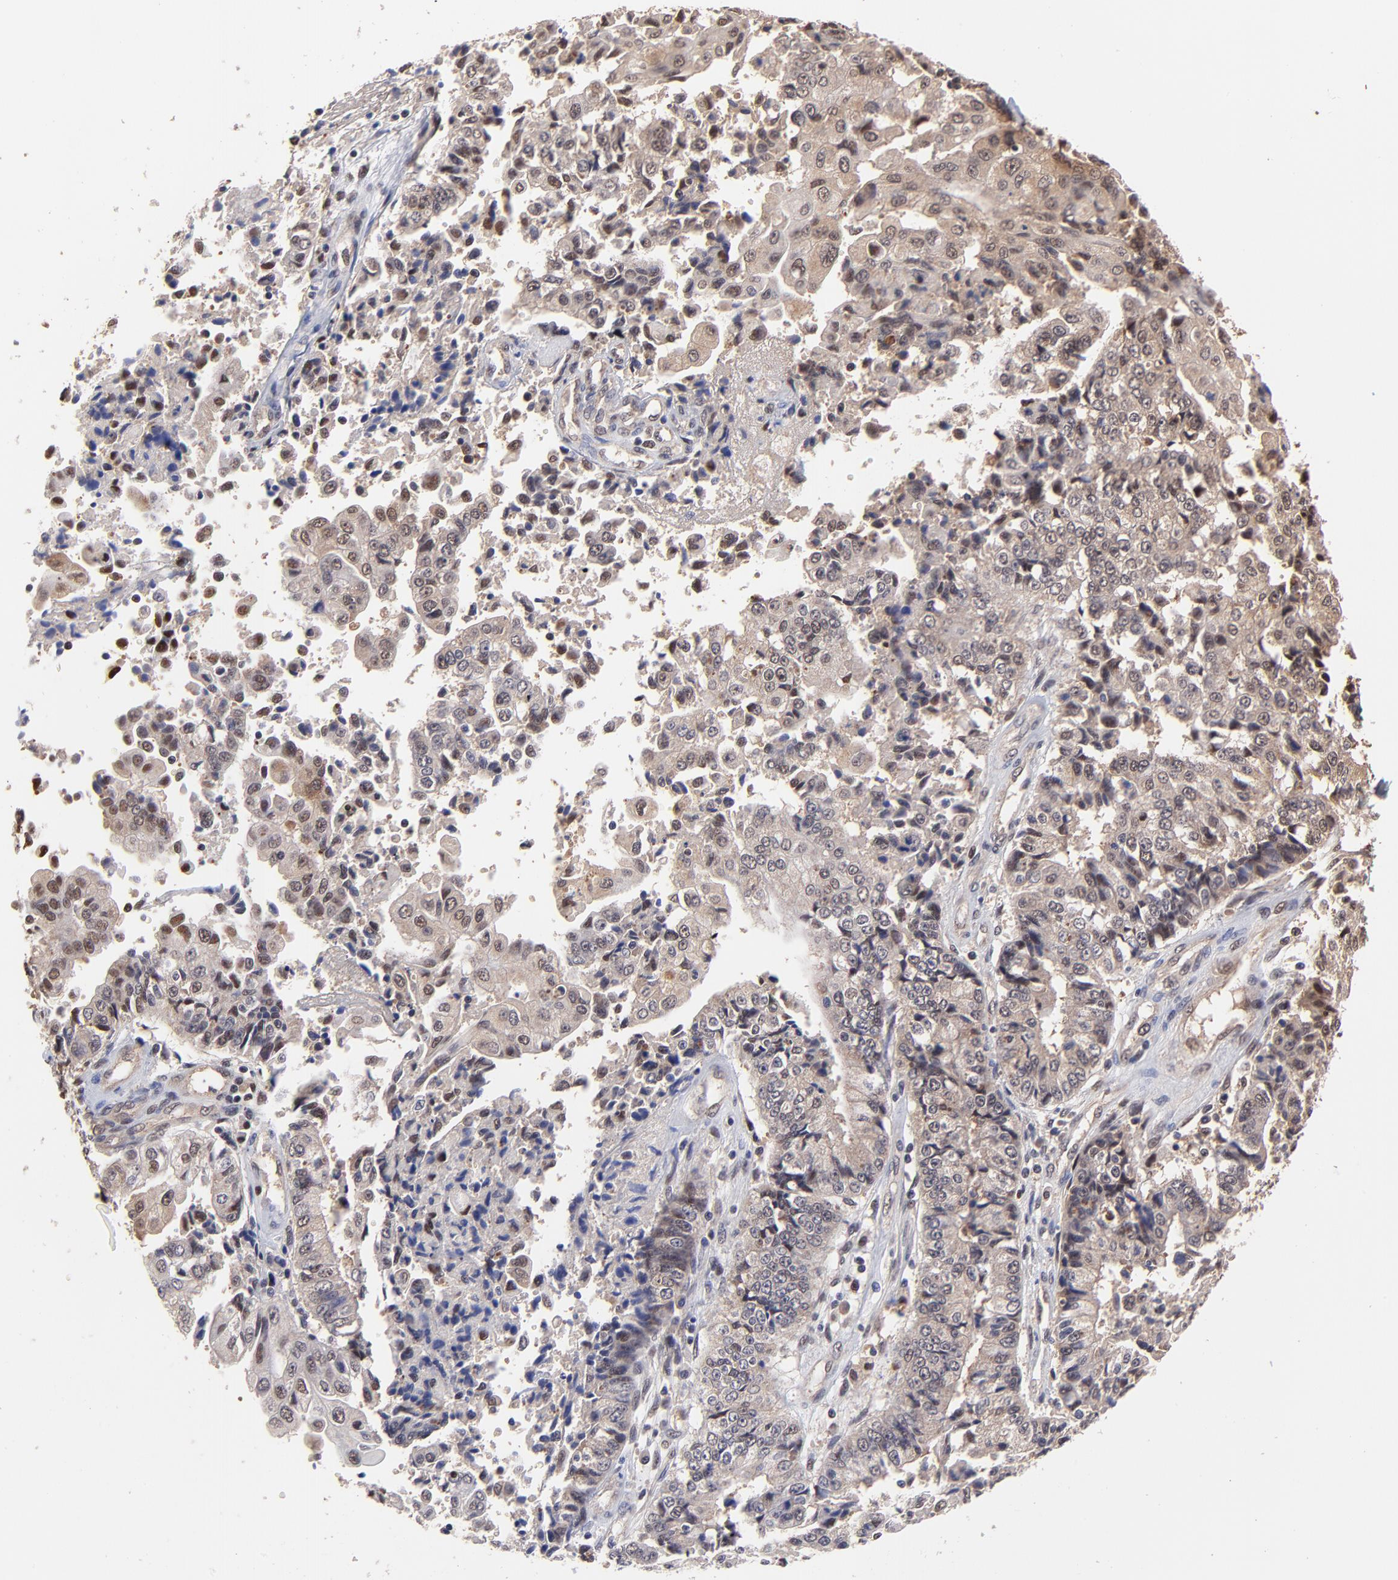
{"staining": {"intensity": "moderate", "quantity": ">75%", "location": "cytoplasmic/membranous"}, "tissue": "endometrial cancer", "cell_type": "Tumor cells", "image_type": "cancer", "snomed": [{"axis": "morphology", "description": "Adenocarcinoma, NOS"}, {"axis": "topography", "description": "Endometrium"}], "caption": "Brown immunohistochemical staining in human endometrial adenocarcinoma shows moderate cytoplasmic/membranous expression in approximately >75% of tumor cells.", "gene": "PSMA6", "patient": {"sex": "female", "age": 75}}